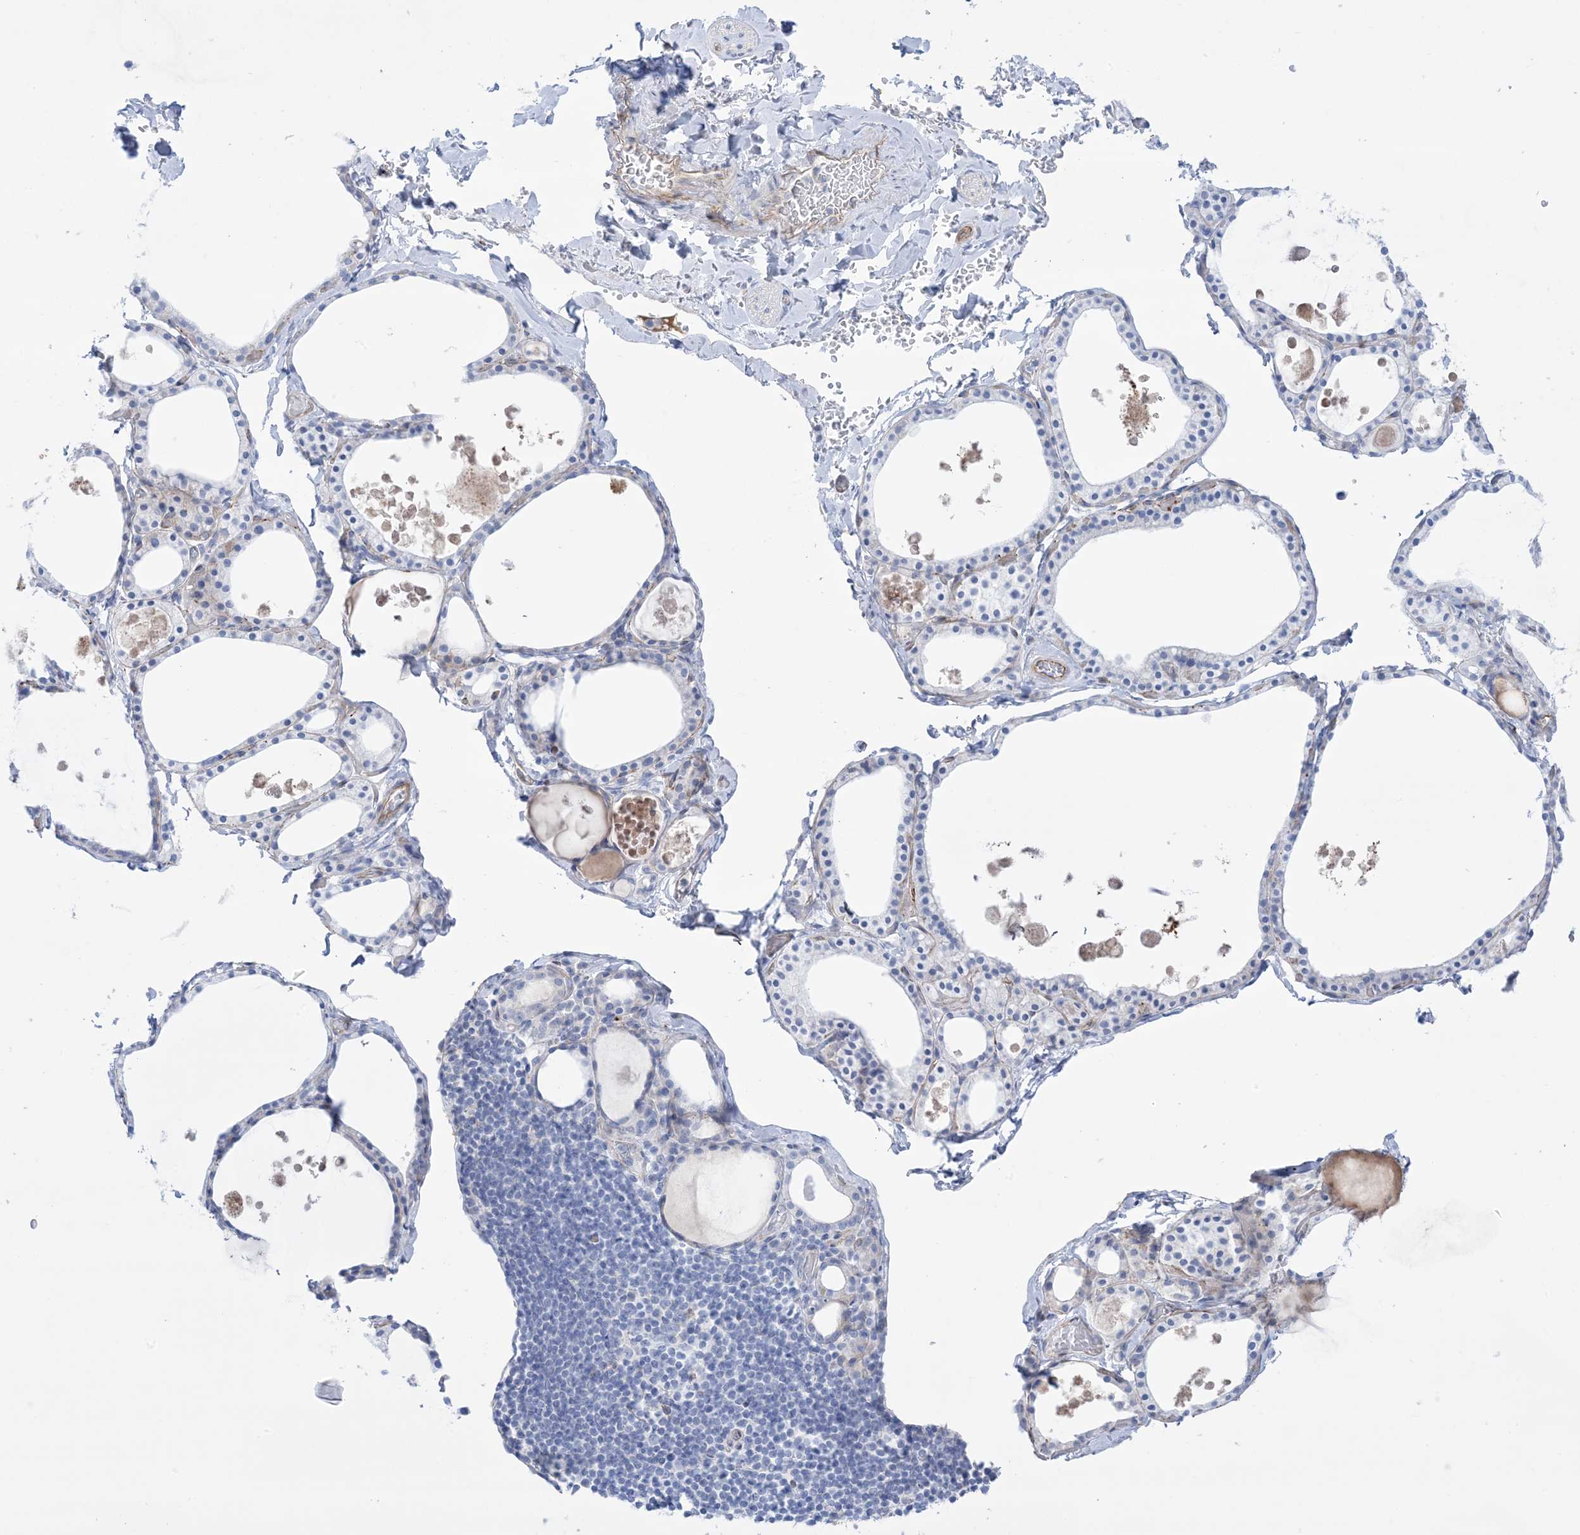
{"staining": {"intensity": "negative", "quantity": "none", "location": "none"}, "tissue": "thyroid gland", "cell_type": "Glandular cells", "image_type": "normal", "snomed": [{"axis": "morphology", "description": "Normal tissue, NOS"}, {"axis": "topography", "description": "Thyroid gland"}], "caption": "An immunohistochemistry micrograph of benign thyroid gland is shown. There is no staining in glandular cells of thyroid gland. The staining was performed using DAB to visualize the protein expression in brown, while the nuclei were stained in blue with hematoxylin (Magnification: 20x).", "gene": "ATP11C", "patient": {"sex": "male", "age": 56}}